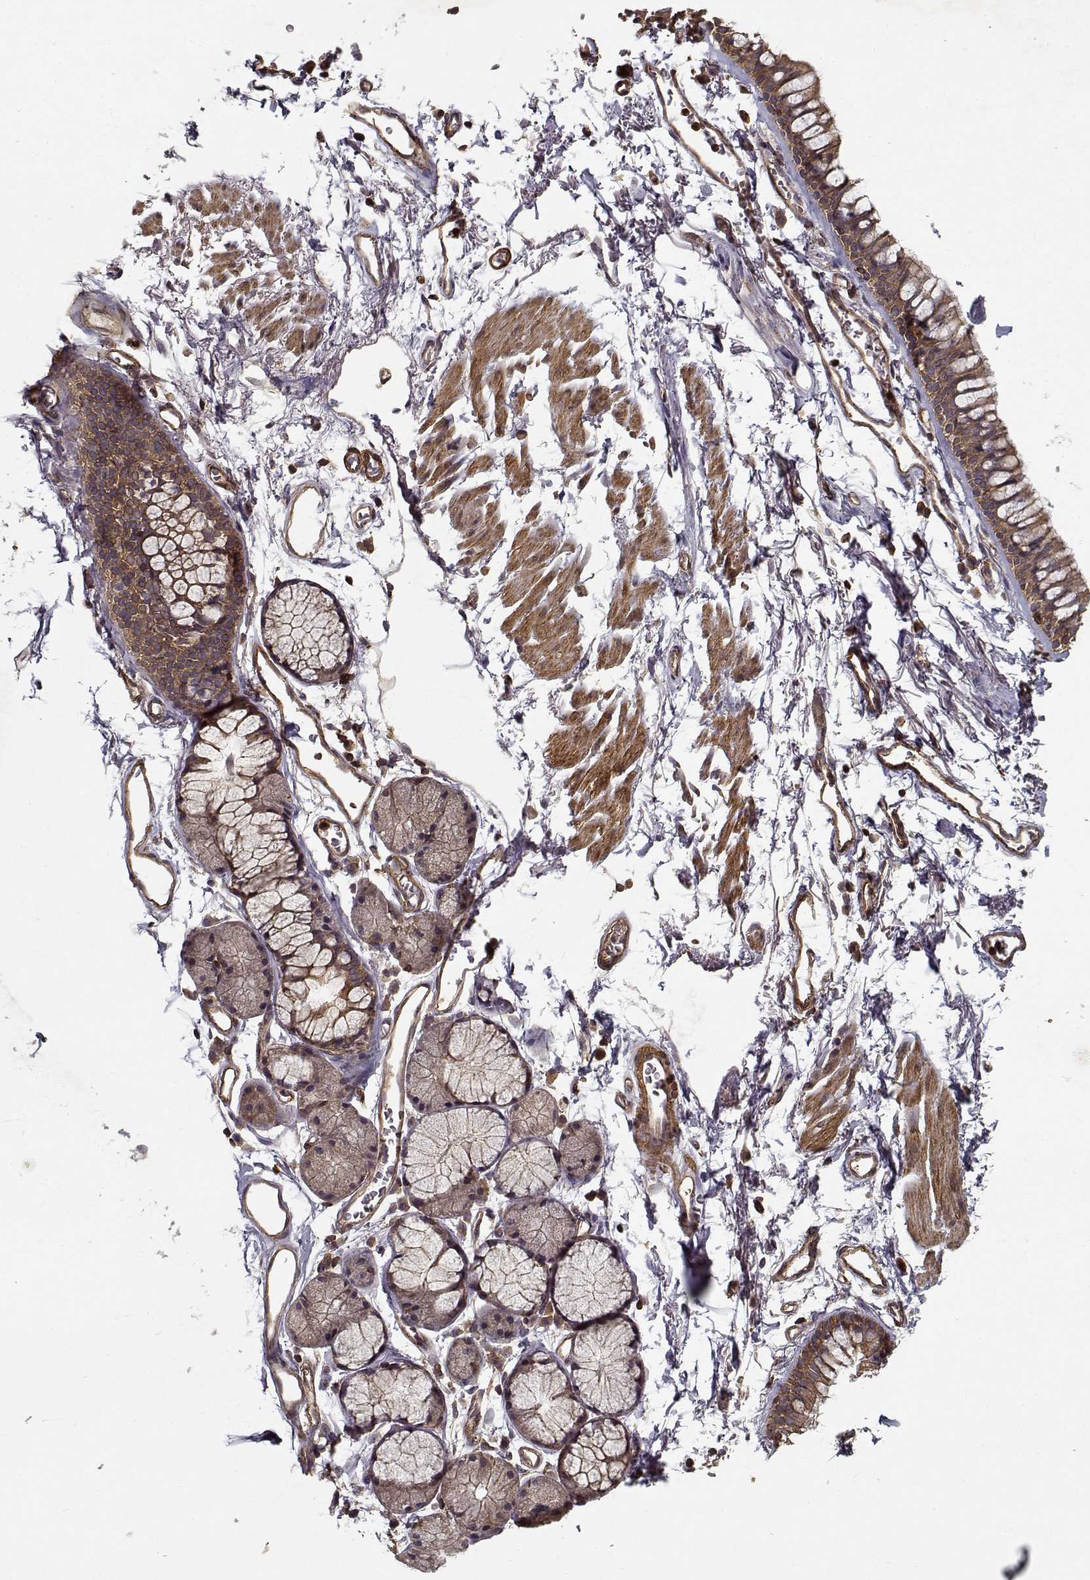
{"staining": {"intensity": "negative", "quantity": "none", "location": "none"}, "tissue": "soft tissue", "cell_type": "Chondrocytes", "image_type": "normal", "snomed": [{"axis": "morphology", "description": "Normal tissue, NOS"}, {"axis": "topography", "description": "Cartilage tissue"}, {"axis": "topography", "description": "Bronchus"}], "caption": "Immunohistochemistry histopathology image of benign soft tissue: human soft tissue stained with DAB reveals no significant protein staining in chondrocytes.", "gene": "PPP1R12A", "patient": {"sex": "female", "age": 79}}